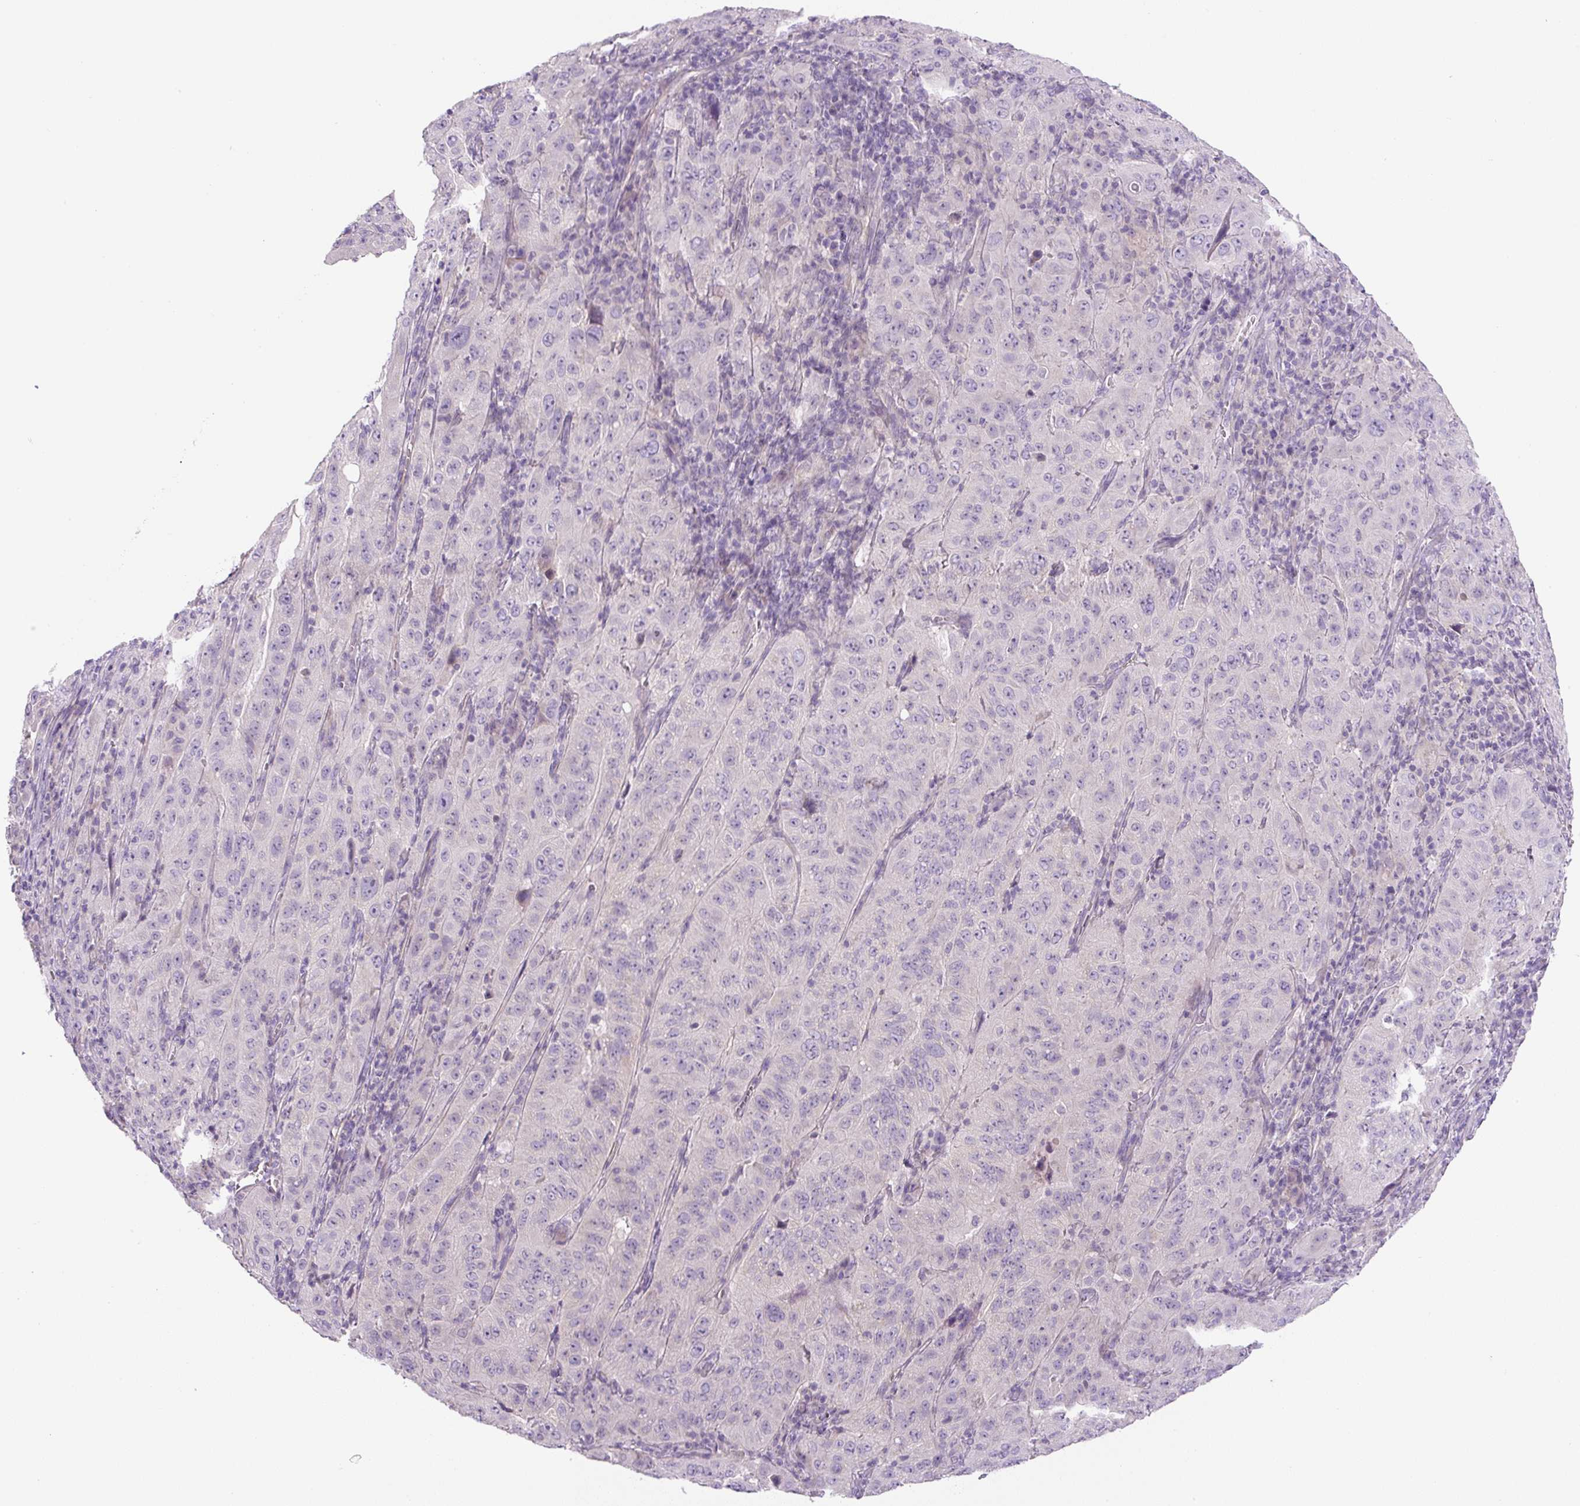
{"staining": {"intensity": "negative", "quantity": "none", "location": "none"}, "tissue": "pancreatic cancer", "cell_type": "Tumor cells", "image_type": "cancer", "snomed": [{"axis": "morphology", "description": "Adenocarcinoma, NOS"}, {"axis": "topography", "description": "Pancreas"}], "caption": "This is an immunohistochemistry micrograph of human pancreatic cancer. There is no expression in tumor cells.", "gene": "UBL3", "patient": {"sex": "male", "age": 63}}